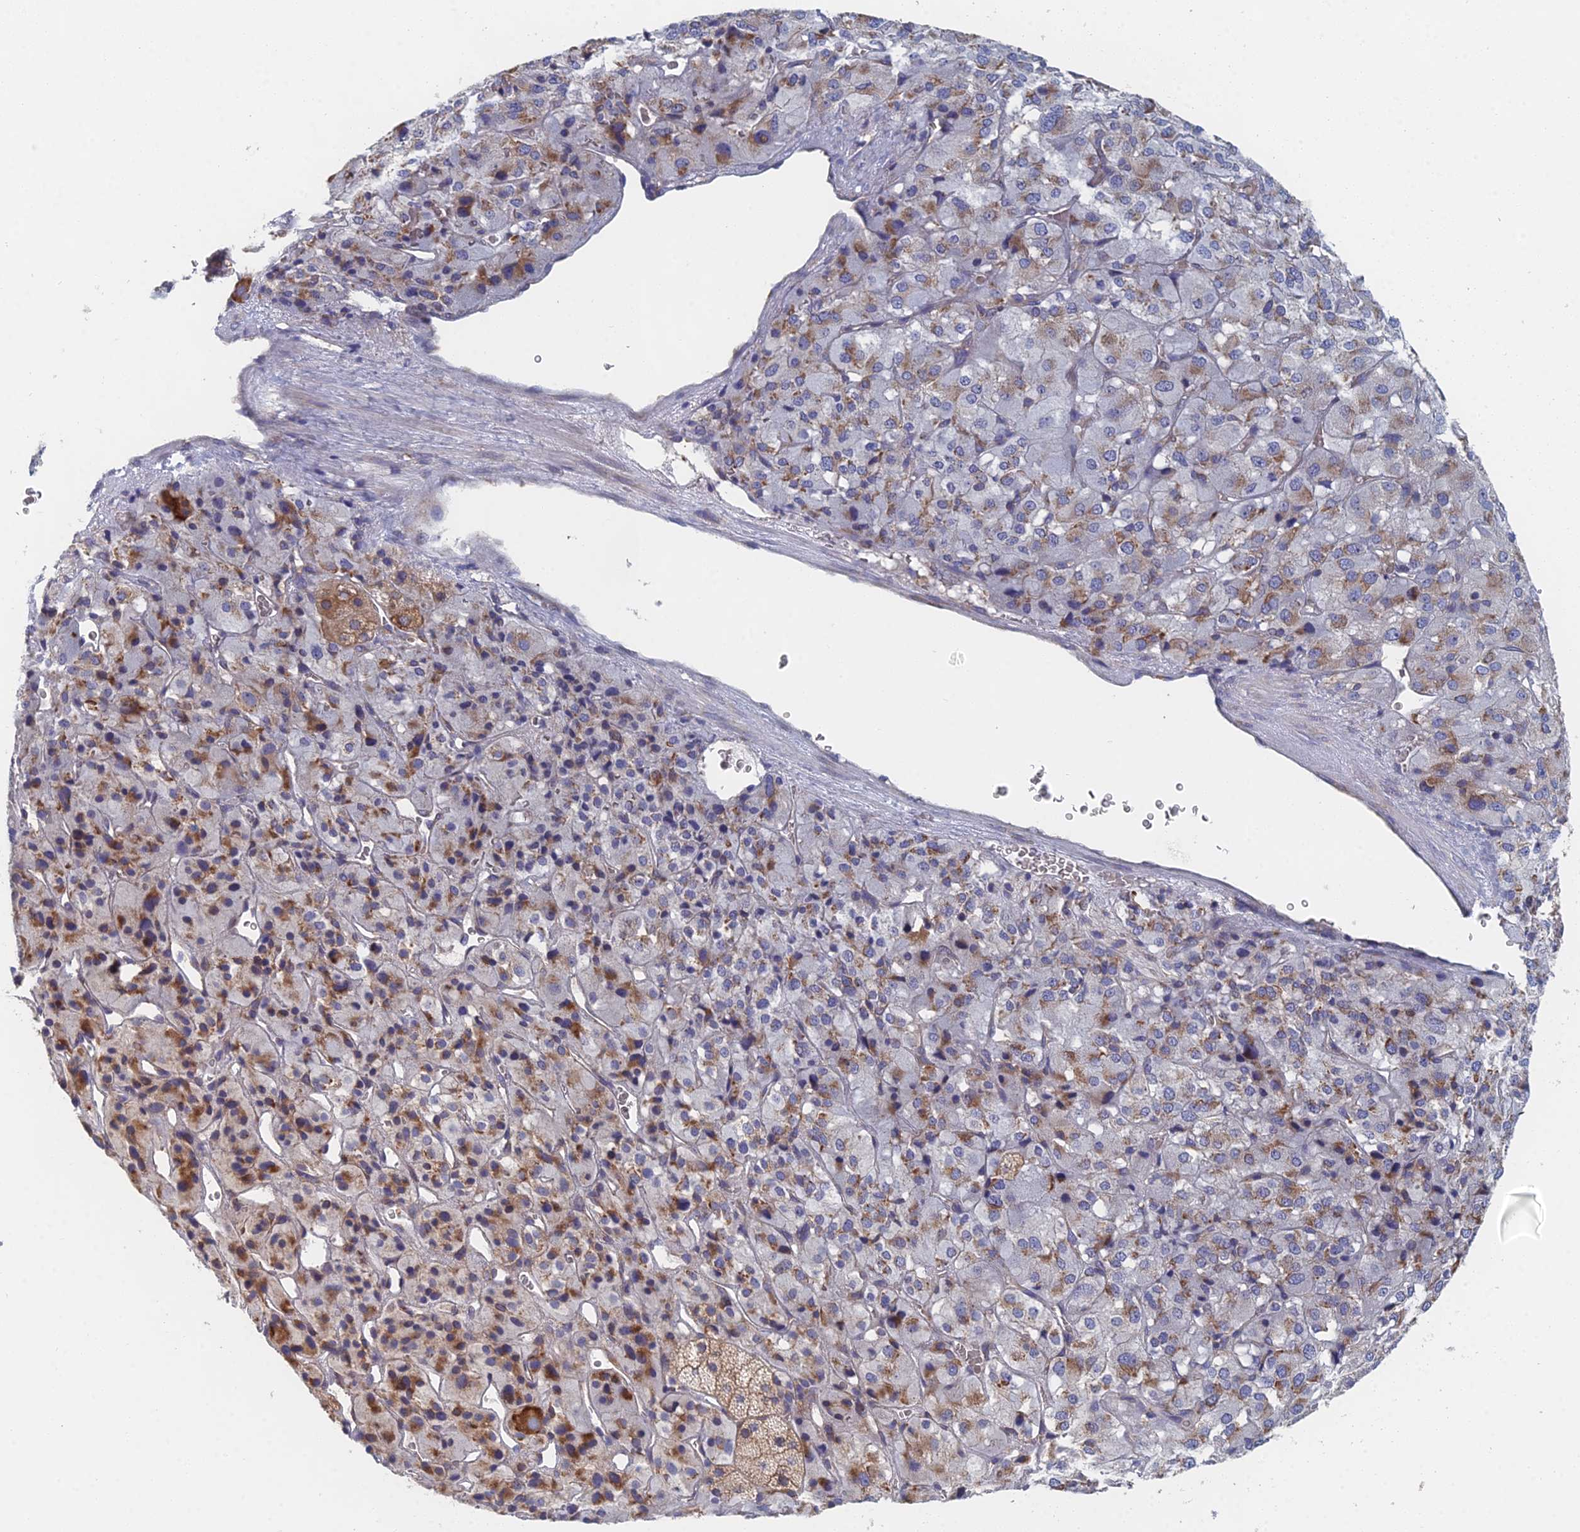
{"staining": {"intensity": "moderate", "quantity": "25%-75%", "location": "cytoplasmic/membranous"}, "tissue": "adrenal gland", "cell_type": "Glandular cells", "image_type": "normal", "snomed": [{"axis": "morphology", "description": "Normal tissue, NOS"}, {"axis": "topography", "description": "Adrenal gland"}], "caption": "This micrograph reveals benign adrenal gland stained with immunohistochemistry to label a protein in brown. The cytoplasmic/membranous of glandular cells show moderate positivity for the protein. Nuclei are counter-stained blue.", "gene": "ELOF1", "patient": {"sex": "female", "age": 44}}